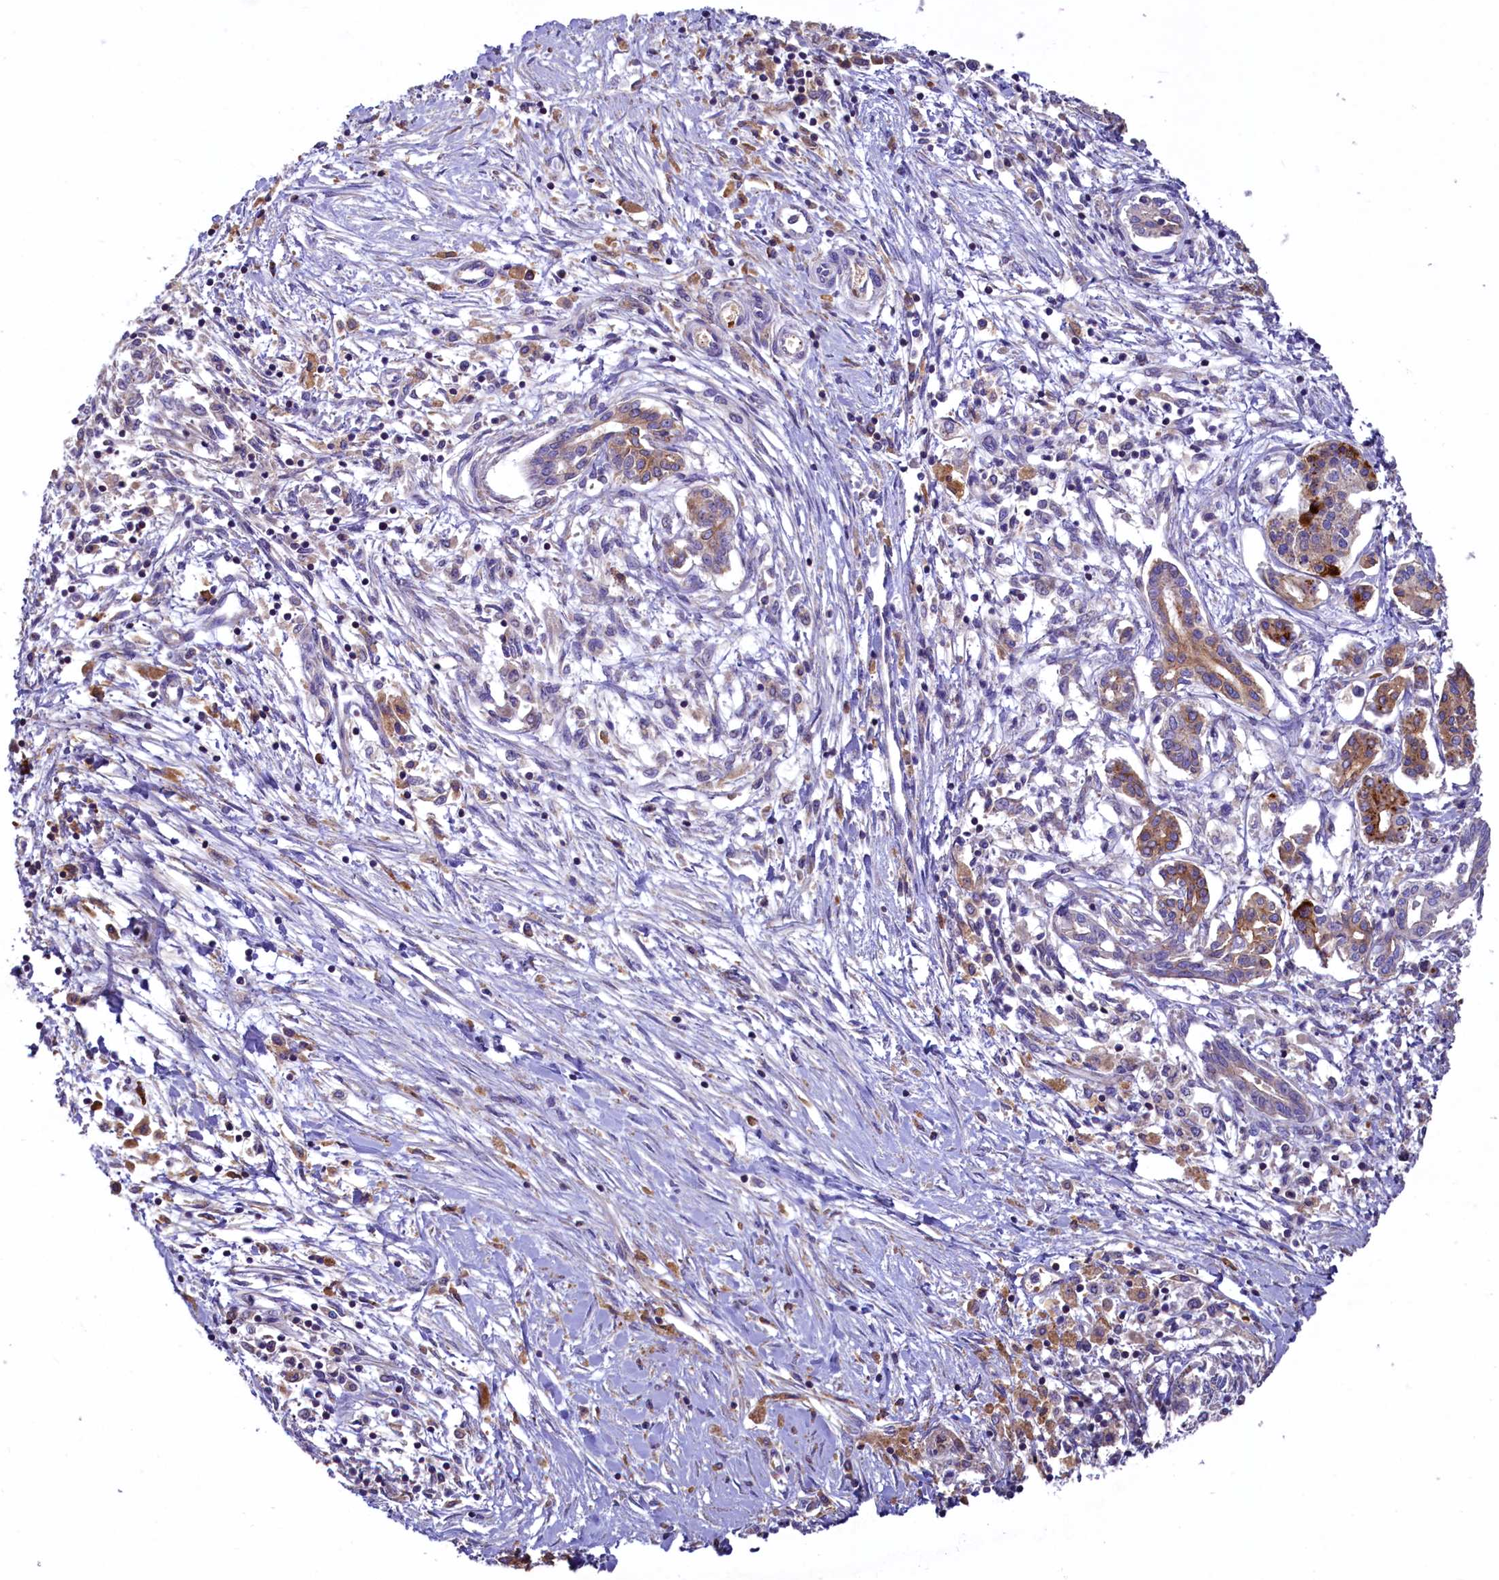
{"staining": {"intensity": "moderate", "quantity": "25%-75%", "location": "cytoplasmic/membranous"}, "tissue": "pancreatic cancer", "cell_type": "Tumor cells", "image_type": "cancer", "snomed": [{"axis": "morphology", "description": "Adenocarcinoma, NOS"}, {"axis": "topography", "description": "Pancreas"}], "caption": "Immunohistochemistry micrograph of human pancreatic cancer (adenocarcinoma) stained for a protein (brown), which exhibits medium levels of moderate cytoplasmic/membranous expression in approximately 25%-75% of tumor cells.", "gene": "HPS6", "patient": {"sex": "female", "age": 50}}